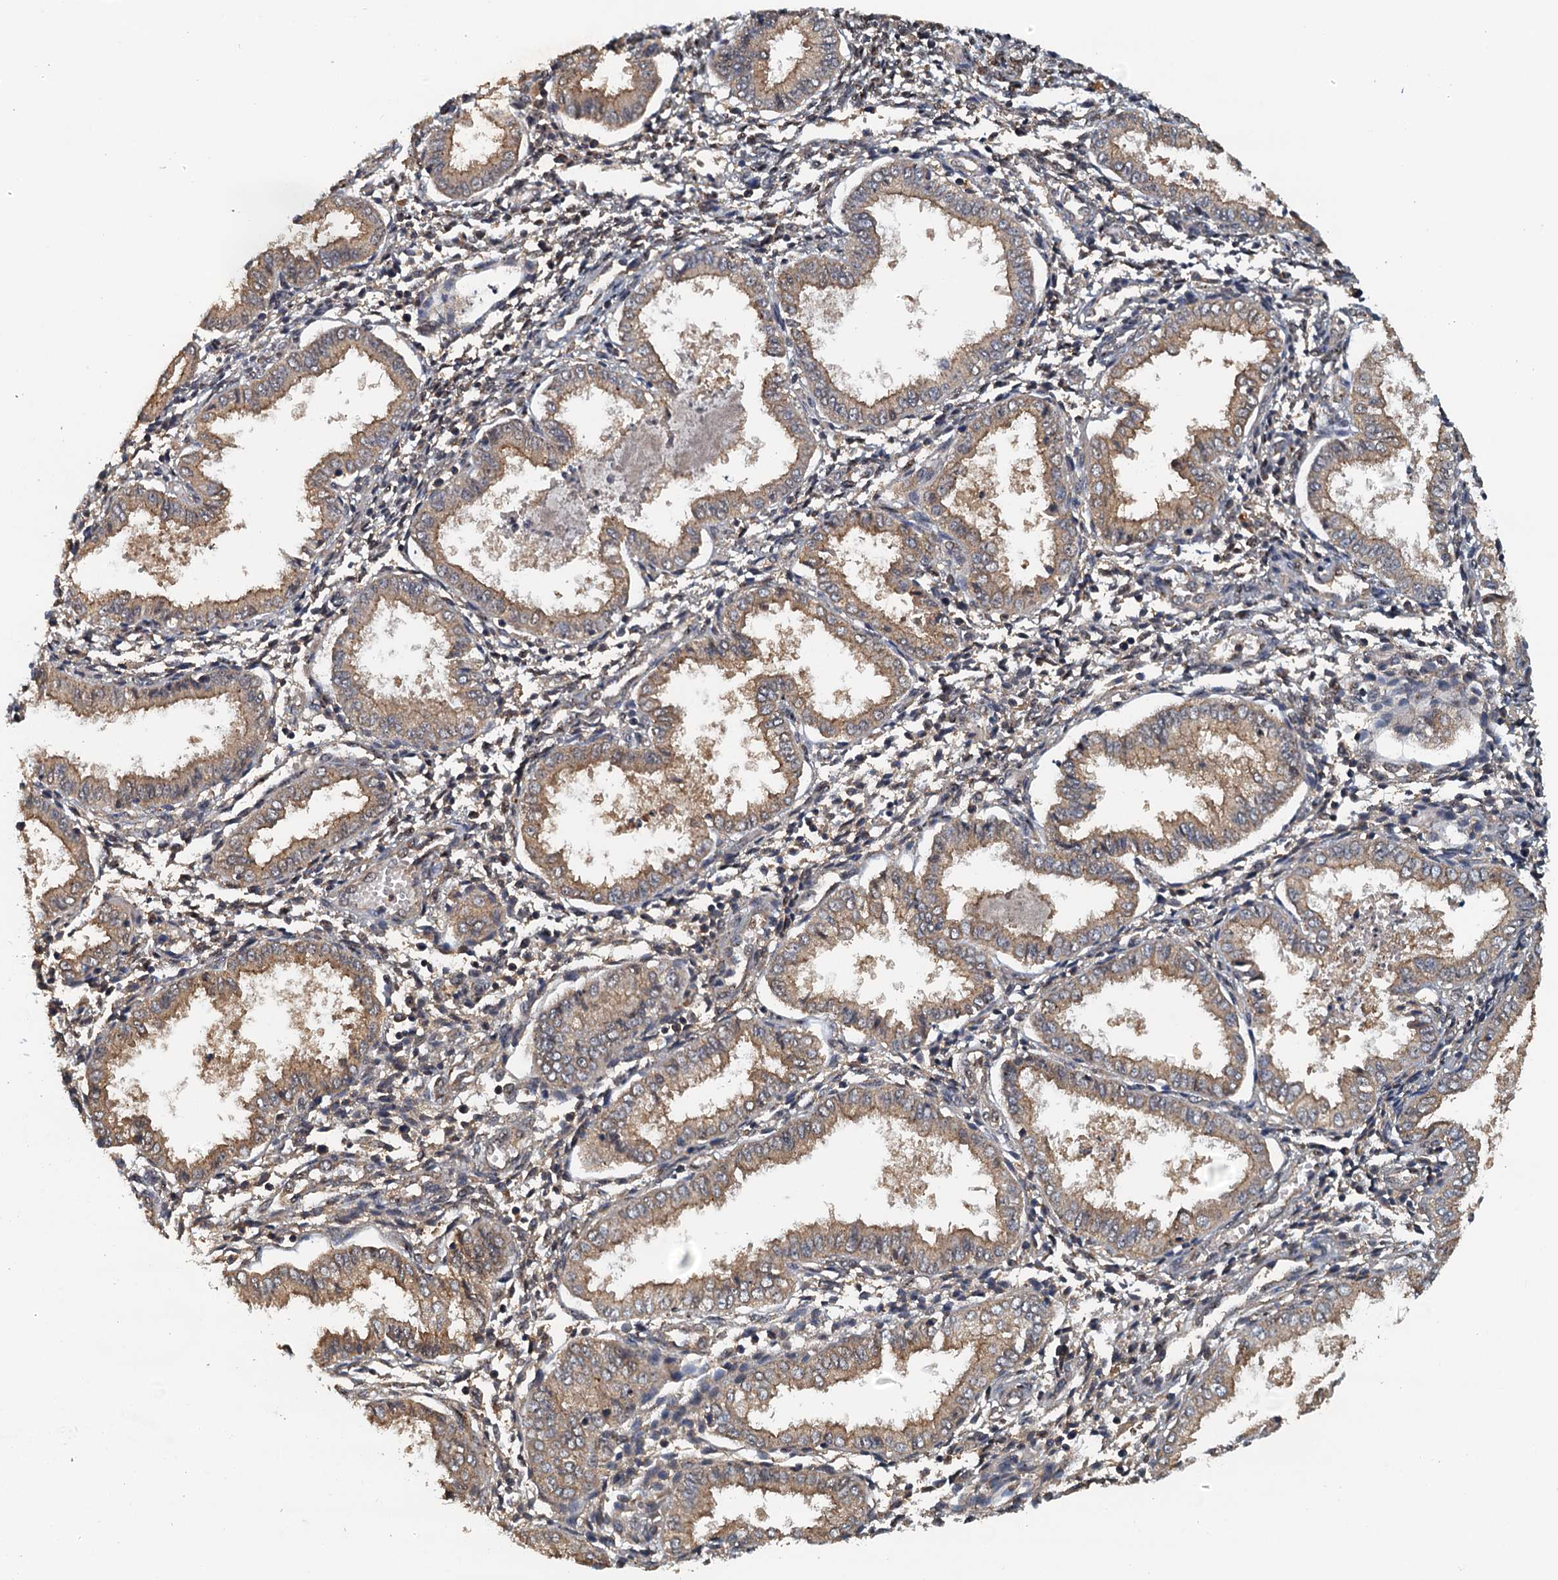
{"staining": {"intensity": "weak", "quantity": "<25%", "location": "cytoplasmic/membranous"}, "tissue": "endometrium", "cell_type": "Cells in endometrial stroma", "image_type": "normal", "snomed": [{"axis": "morphology", "description": "Normal tissue, NOS"}, {"axis": "topography", "description": "Endometrium"}], "caption": "High magnification brightfield microscopy of benign endometrium stained with DAB (3,3'-diaminobenzidine) (brown) and counterstained with hematoxylin (blue): cells in endometrial stroma show no significant expression.", "gene": "UBL7", "patient": {"sex": "female", "age": 33}}